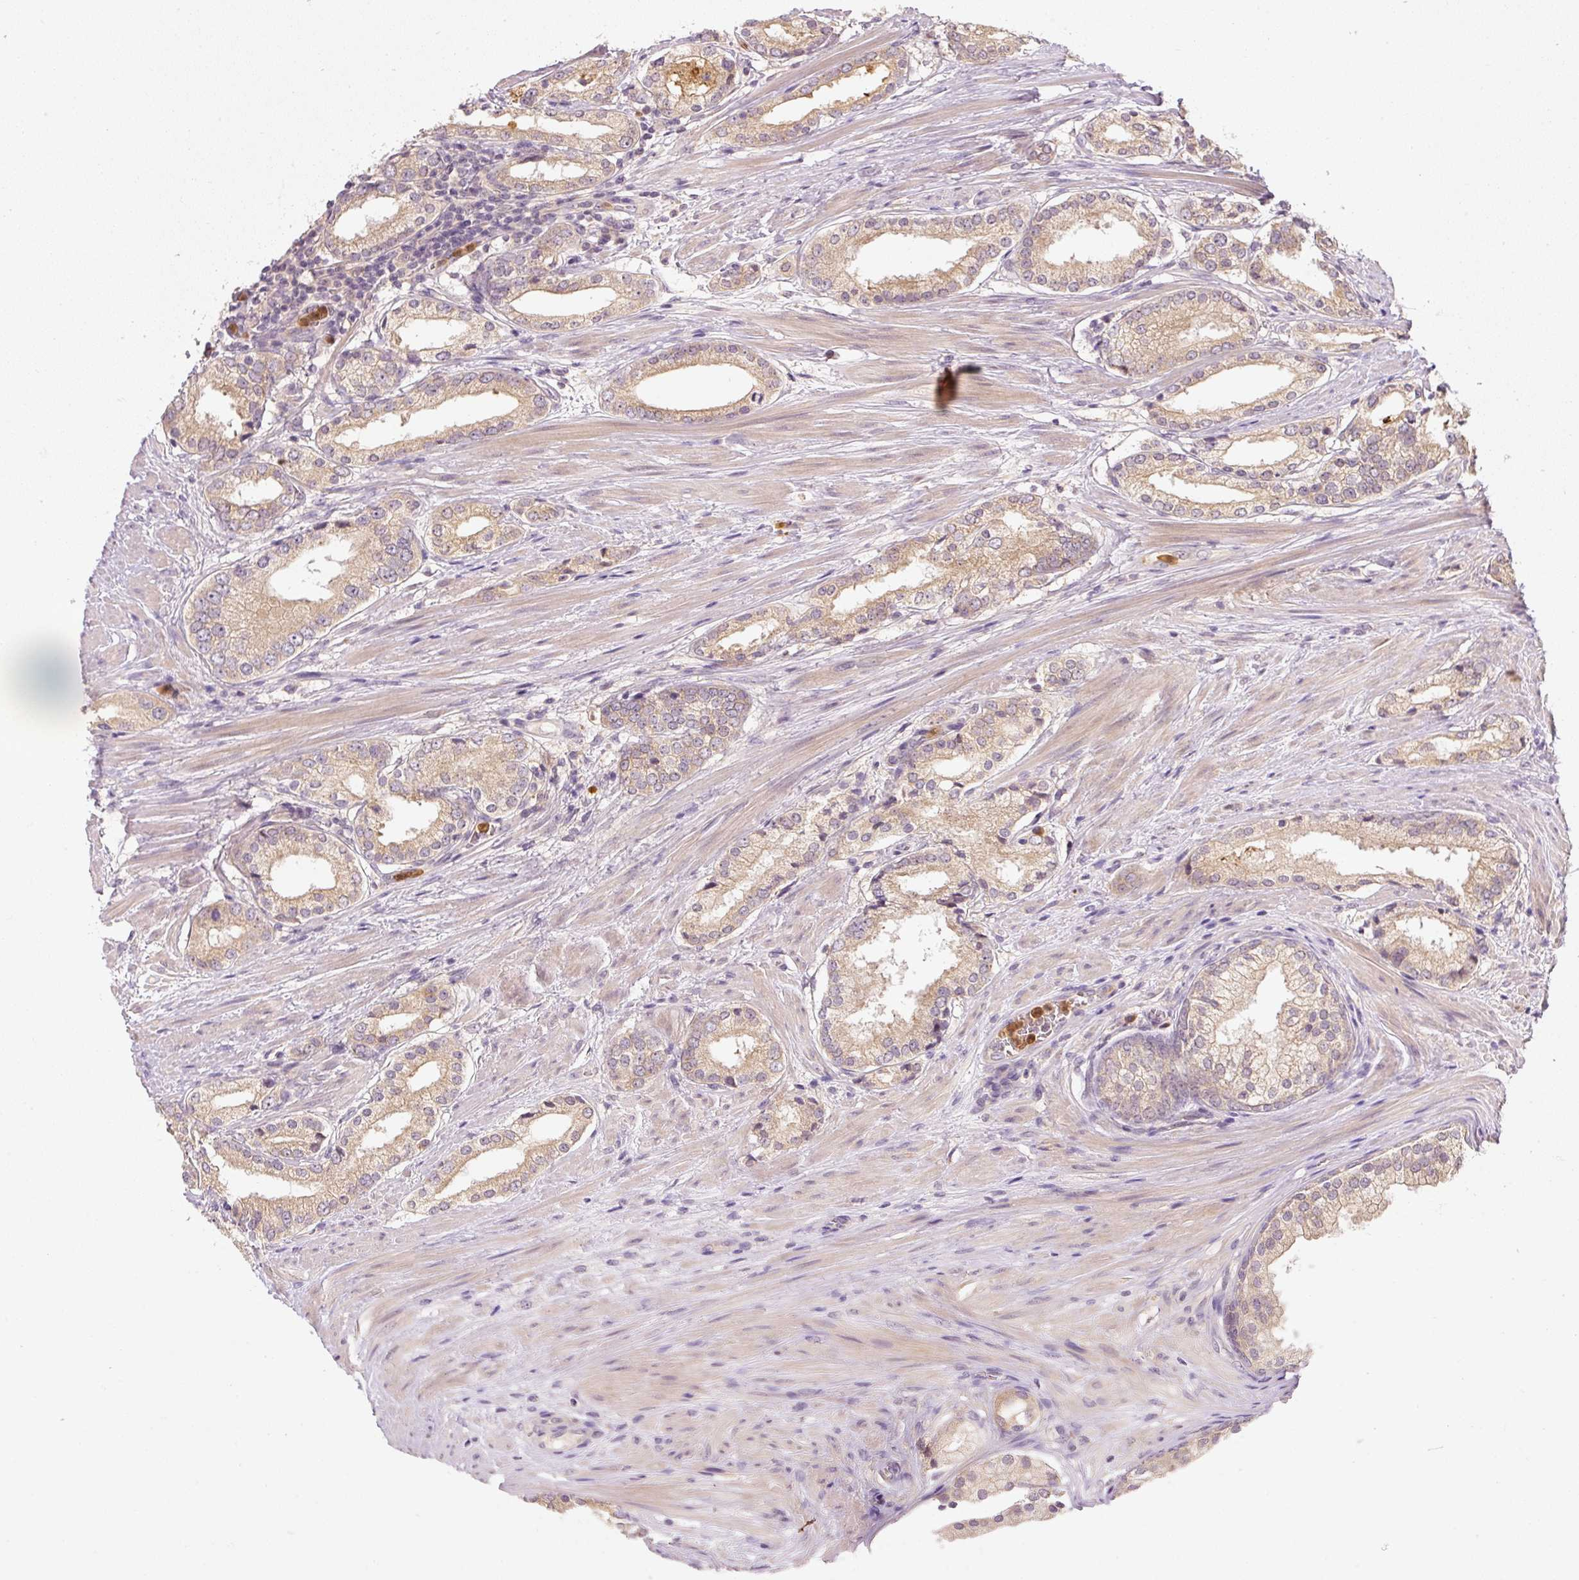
{"staining": {"intensity": "weak", "quantity": "25%-75%", "location": "cytoplasmic/membranous"}, "tissue": "prostate cancer", "cell_type": "Tumor cells", "image_type": "cancer", "snomed": [{"axis": "morphology", "description": "Adenocarcinoma, Low grade"}, {"axis": "topography", "description": "Prostate"}], "caption": "Human prostate adenocarcinoma (low-grade) stained for a protein (brown) exhibits weak cytoplasmic/membranous positive expression in about 25%-75% of tumor cells.", "gene": "CTTNBP2", "patient": {"sex": "male", "age": 58}}